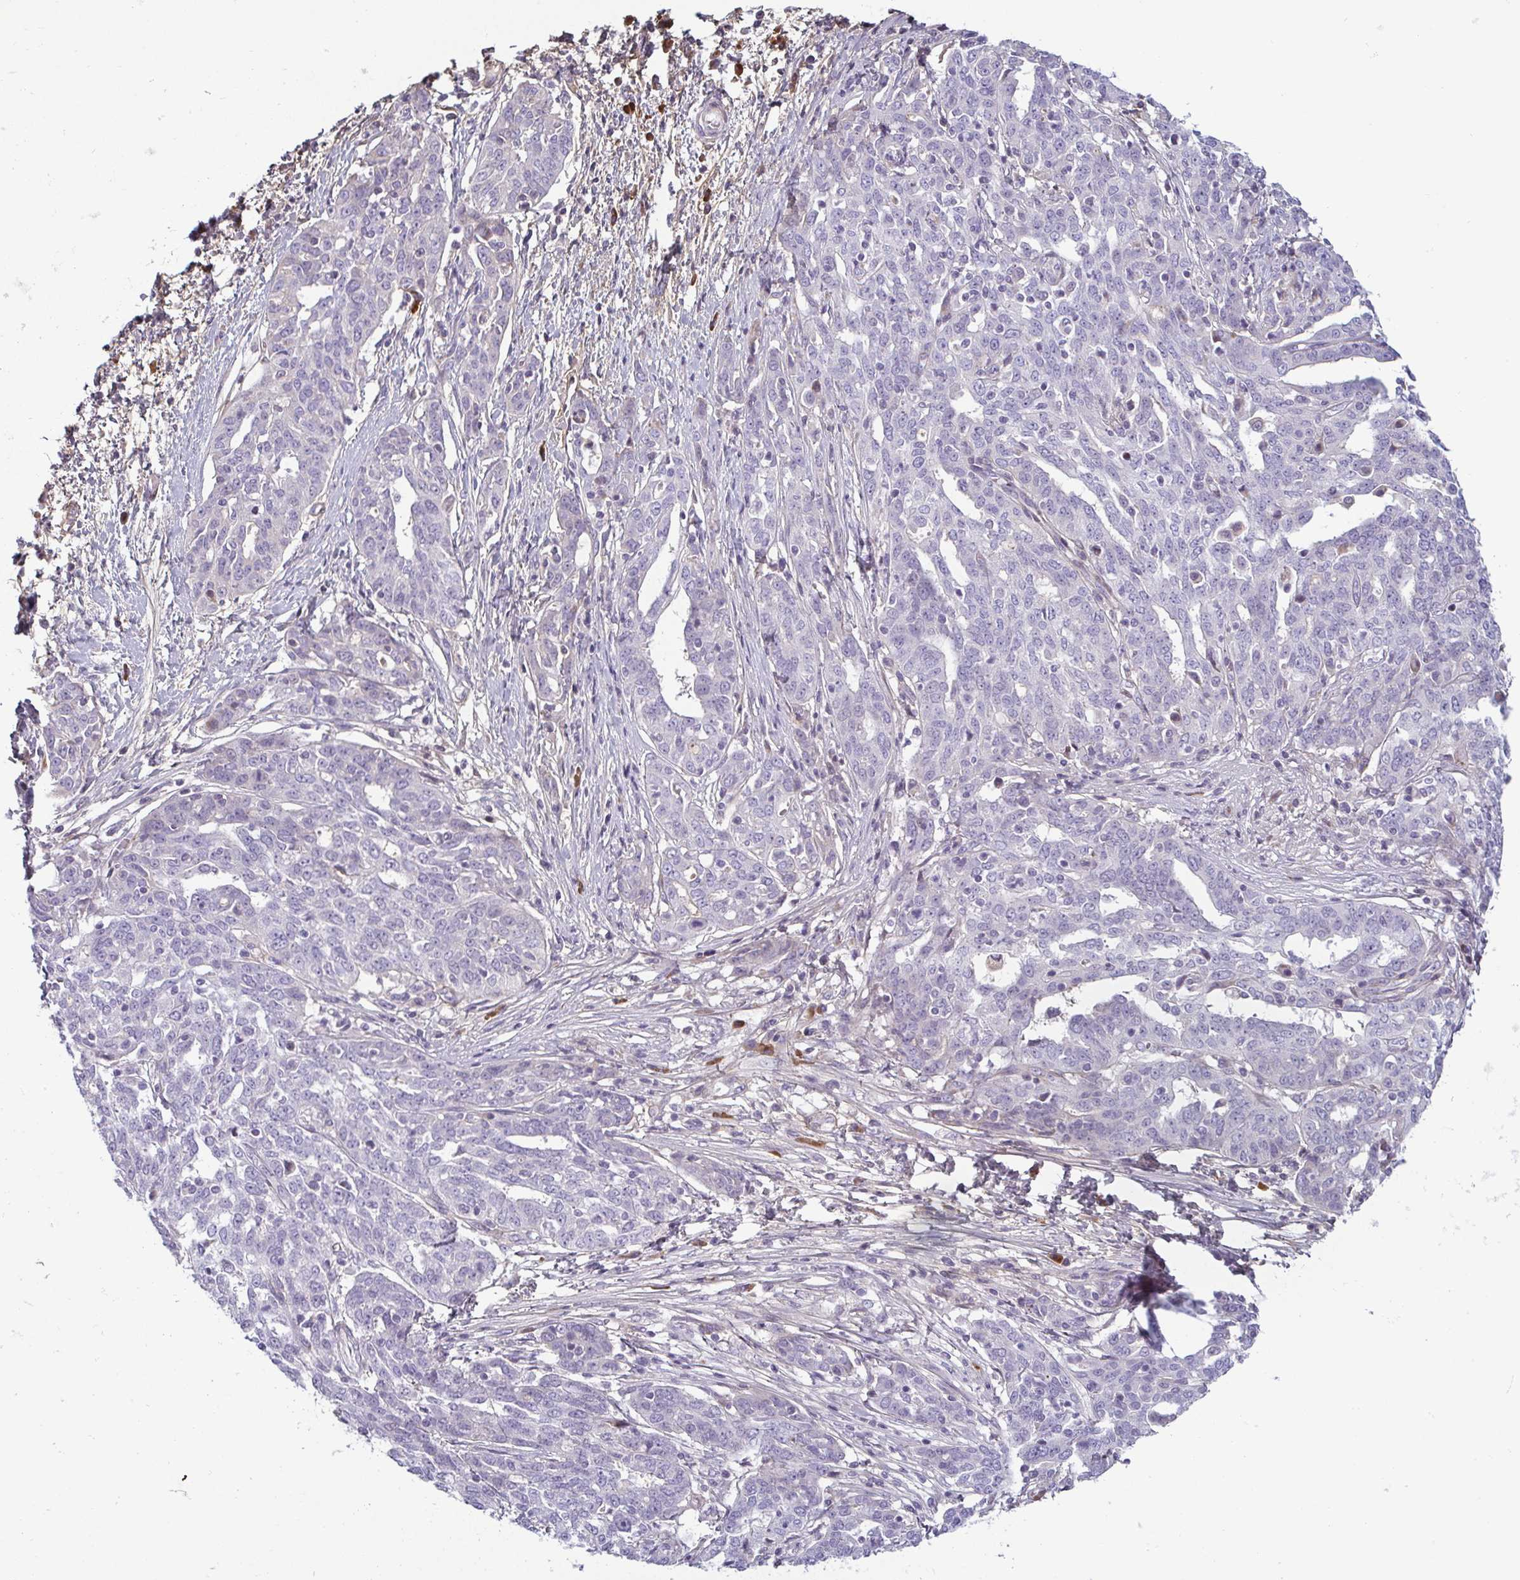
{"staining": {"intensity": "negative", "quantity": "none", "location": "none"}, "tissue": "ovarian cancer", "cell_type": "Tumor cells", "image_type": "cancer", "snomed": [{"axis": "morphology", "description": "Cystadenocarcinoma, serous, NOS"}, {"axis": "topography", "description": "Ovary"}], "caption": "A photomicrograph of human ovarian cancer (serous cystadenocarcinoma) is negative for staining in tumor cells.", "gene": "ECM1", "patient": {"sex": "female", "age": 67}}